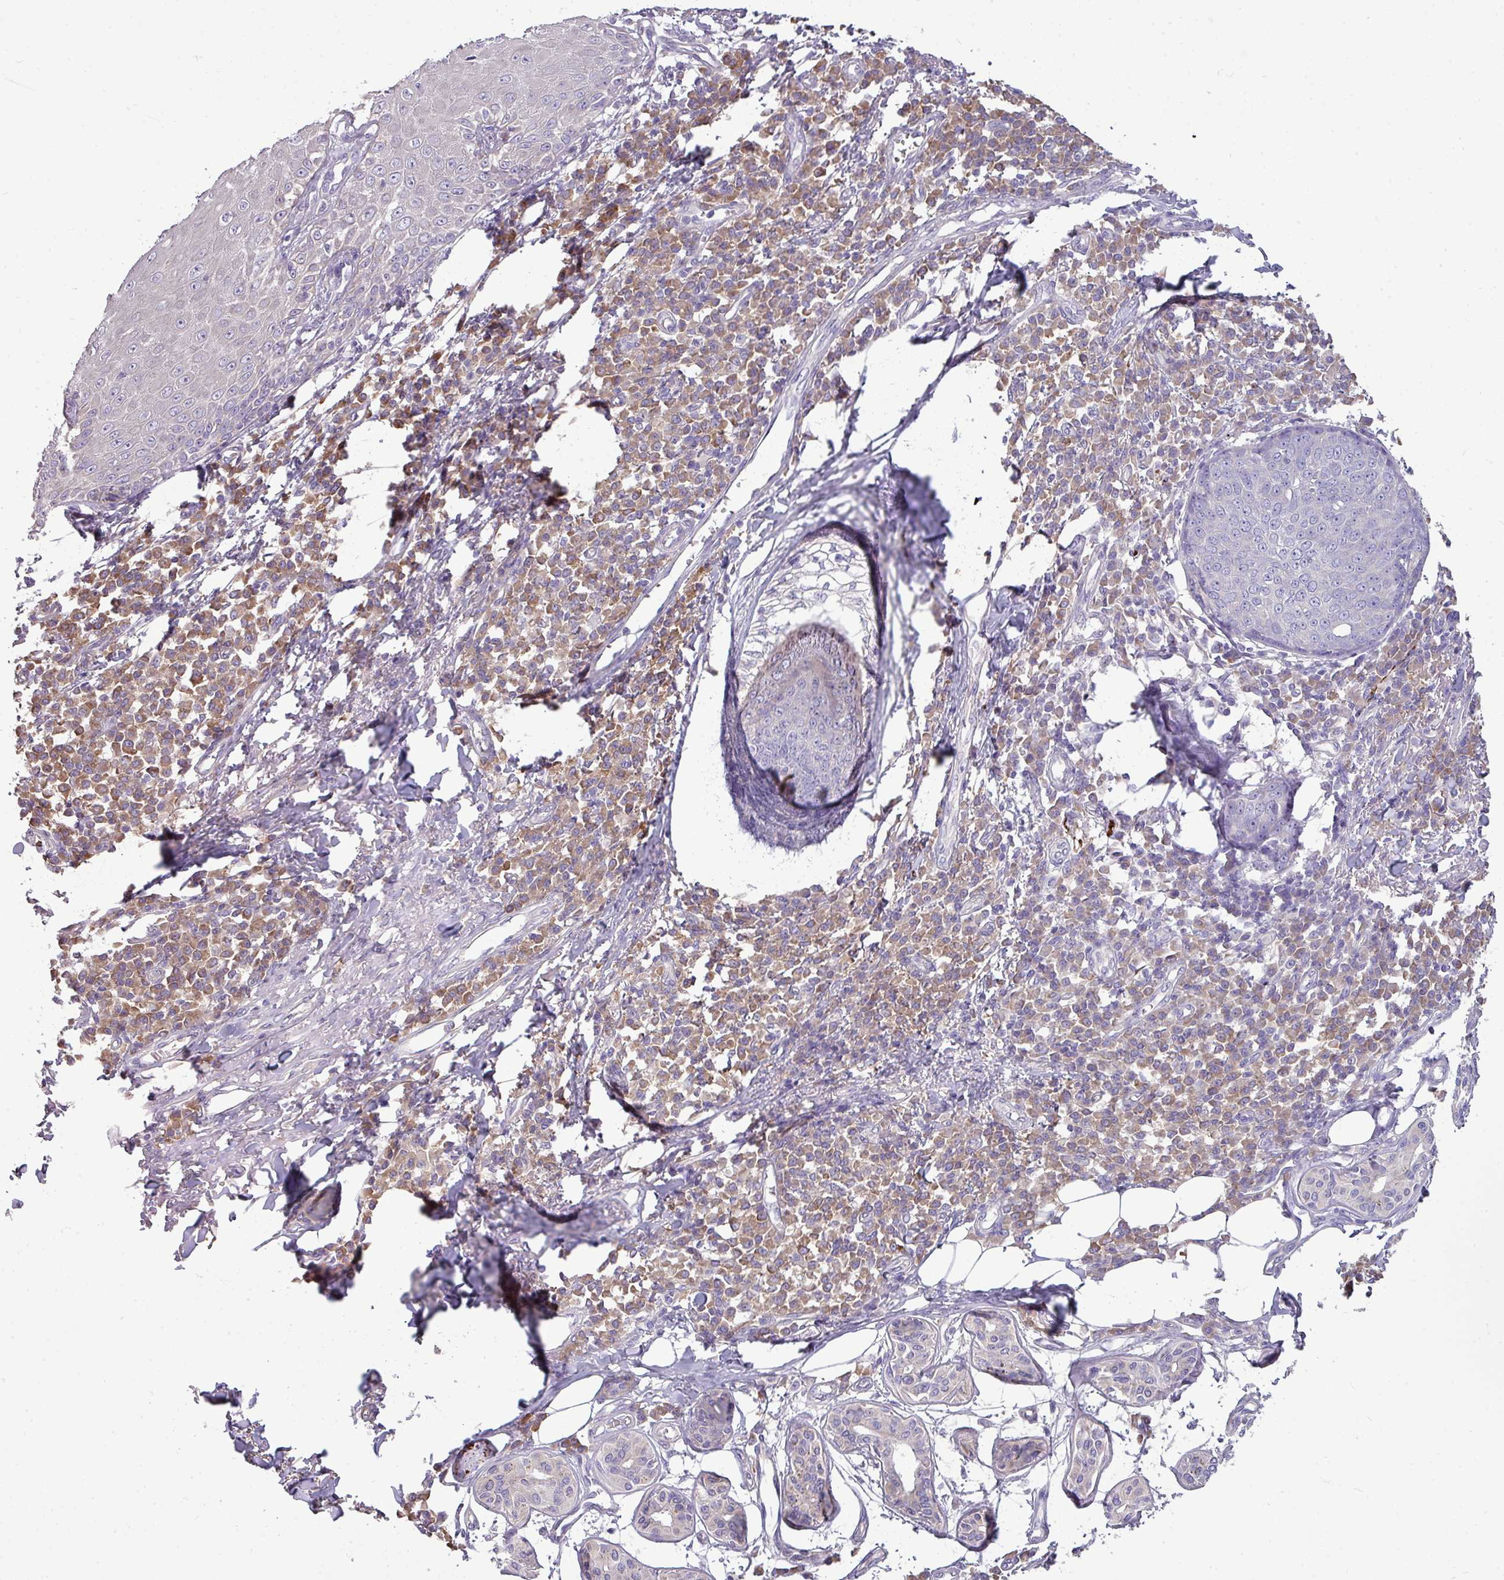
{"staining": {"intensity": "moderate", "quantity": "25%-75%", "location": "cytoplasmic/membranous"}, "tissue": "skin cancer", "cell_type": "Tumor cells", "image_type": "cancer", "snomed": [{"axis": "morphology", "description": "Squamous cell carcinoma, NOS"}, {"axis": "topography", "description": "Skin"}], "caption": "DAB immunohistochemical staining of skin cancer (squamous cell carcinoma) demonstrates moderate cytoplasmic/membranous protein staining in about 25%-75% of tumor cells. The staining was performed using DAB (3,3'-diaminobenzidine) to visualize the protein expression in brown, while the nuclei were stained in blue with hematoxylin (Magnification: 20x).", "gene": "DNAAF9", "patient": {"sex": "male", "age": 71}}